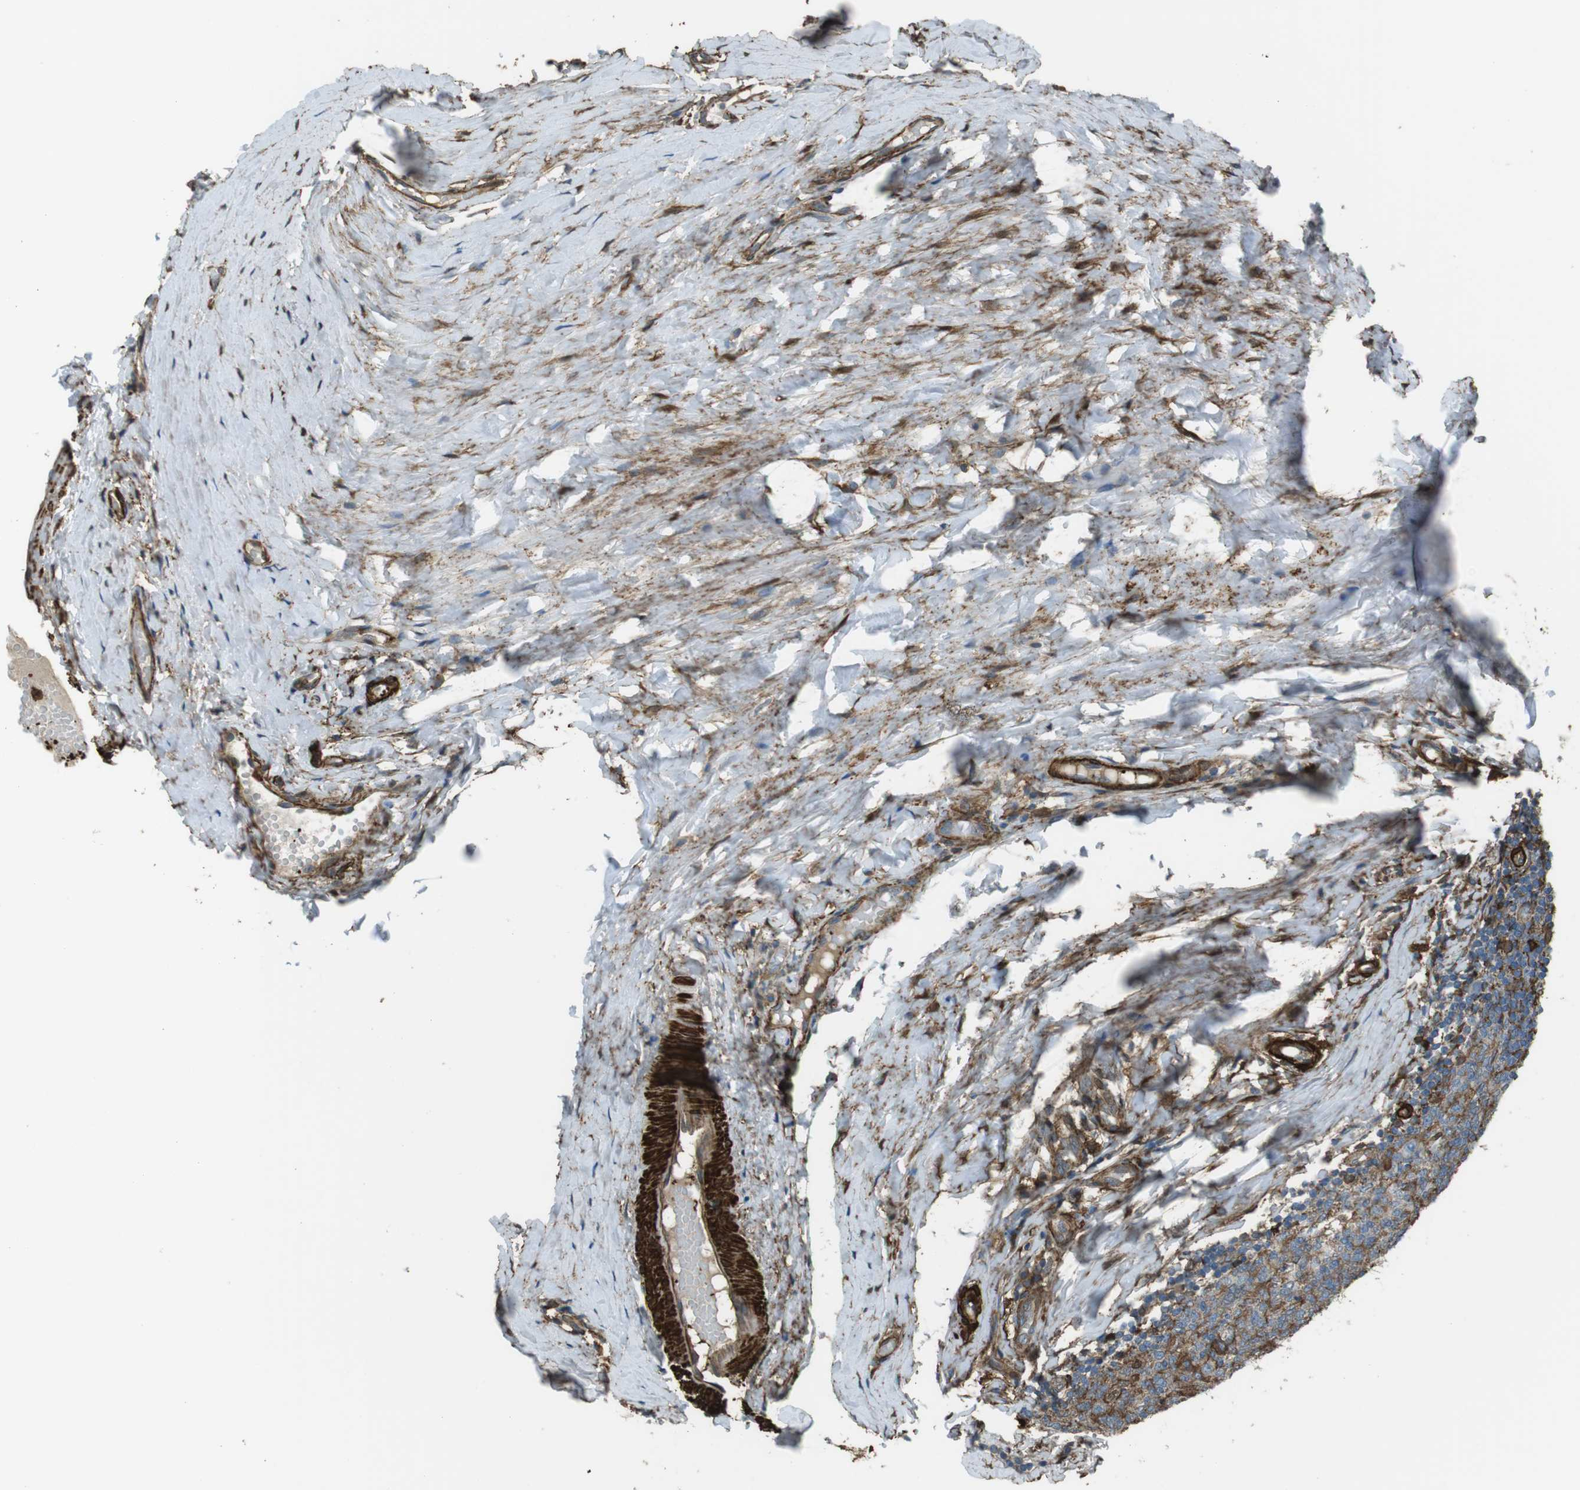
{"staining": {"intensity": "strong", "quantity": "<25%", "location": "cytoplasmic/membranous"}, "tissue": "tonsil", "cell_type": "Non-germinal center cells", "image_type": "normal", "snomed": [{"axis": "morphology", "description": "Normal tissue, NOS"}, {"axis": "topography", "description": "Tonsil"}], "caption": "The photomicrograph shows immunohistochemical staining of unremarkable tonsil. There is strong cytoplasmic/membranous positivity is present in about <25% of non-germinal center cells.", "gene": "SFT2D1", "patient": {"sex": "female", "age": 19}}